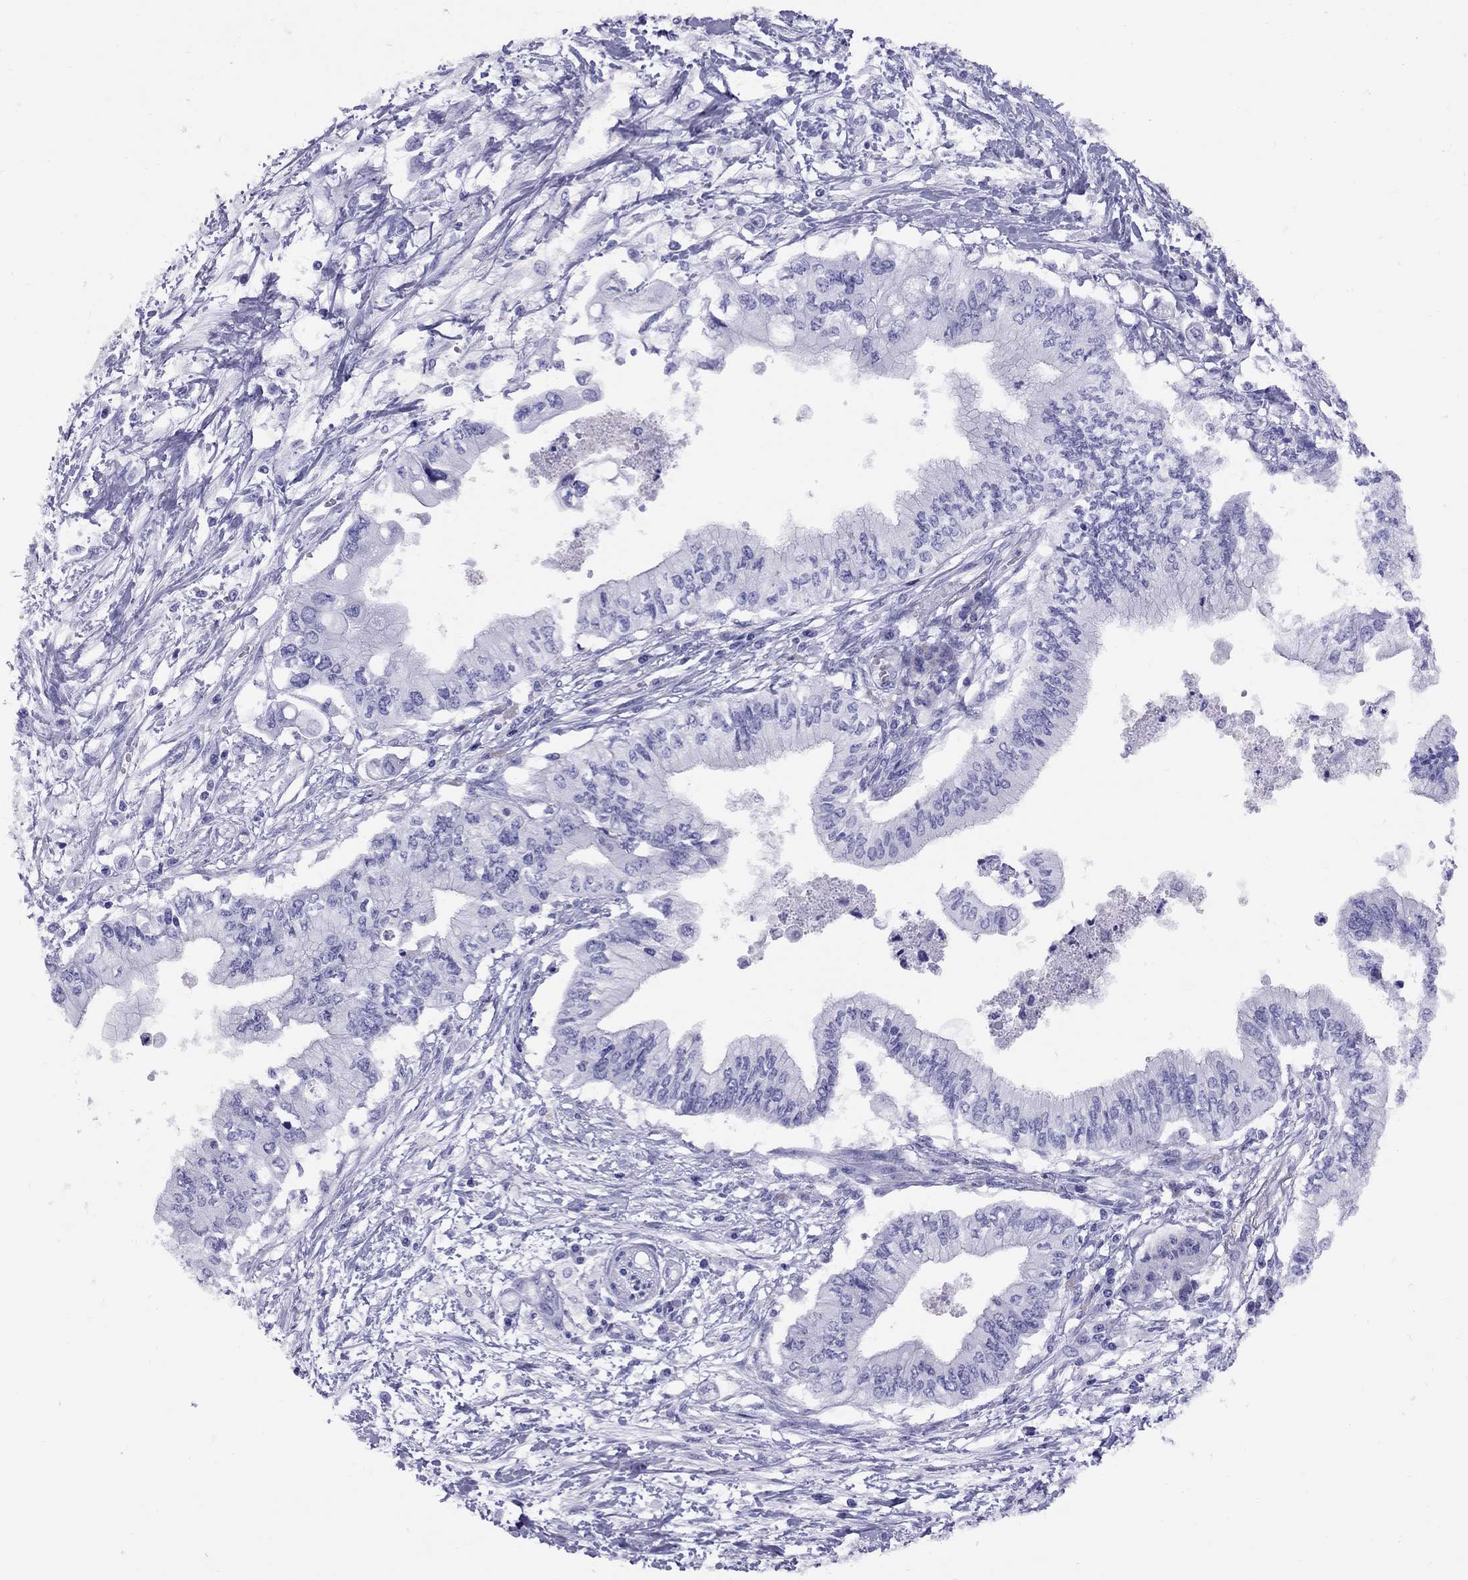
{"staining": {"intensity": "negative", "quantity": "none", "location": "none"}, "tissue": "pancreatic cancer", "cell_type": "Tumor cells", "image_type": "cancer", "snomed": [{"axis": "morphology", "description": "Adenocarcinoma, NOS"}, {"axis": "topography", "description": "Pancreas"}], "caption": "Tumor cells are negative for brown protein staining in pancreatic cancer. Nuclei are stained in blue.", "gene": "AVPR1B", "patient": {"sex": "female", "age": 61}}